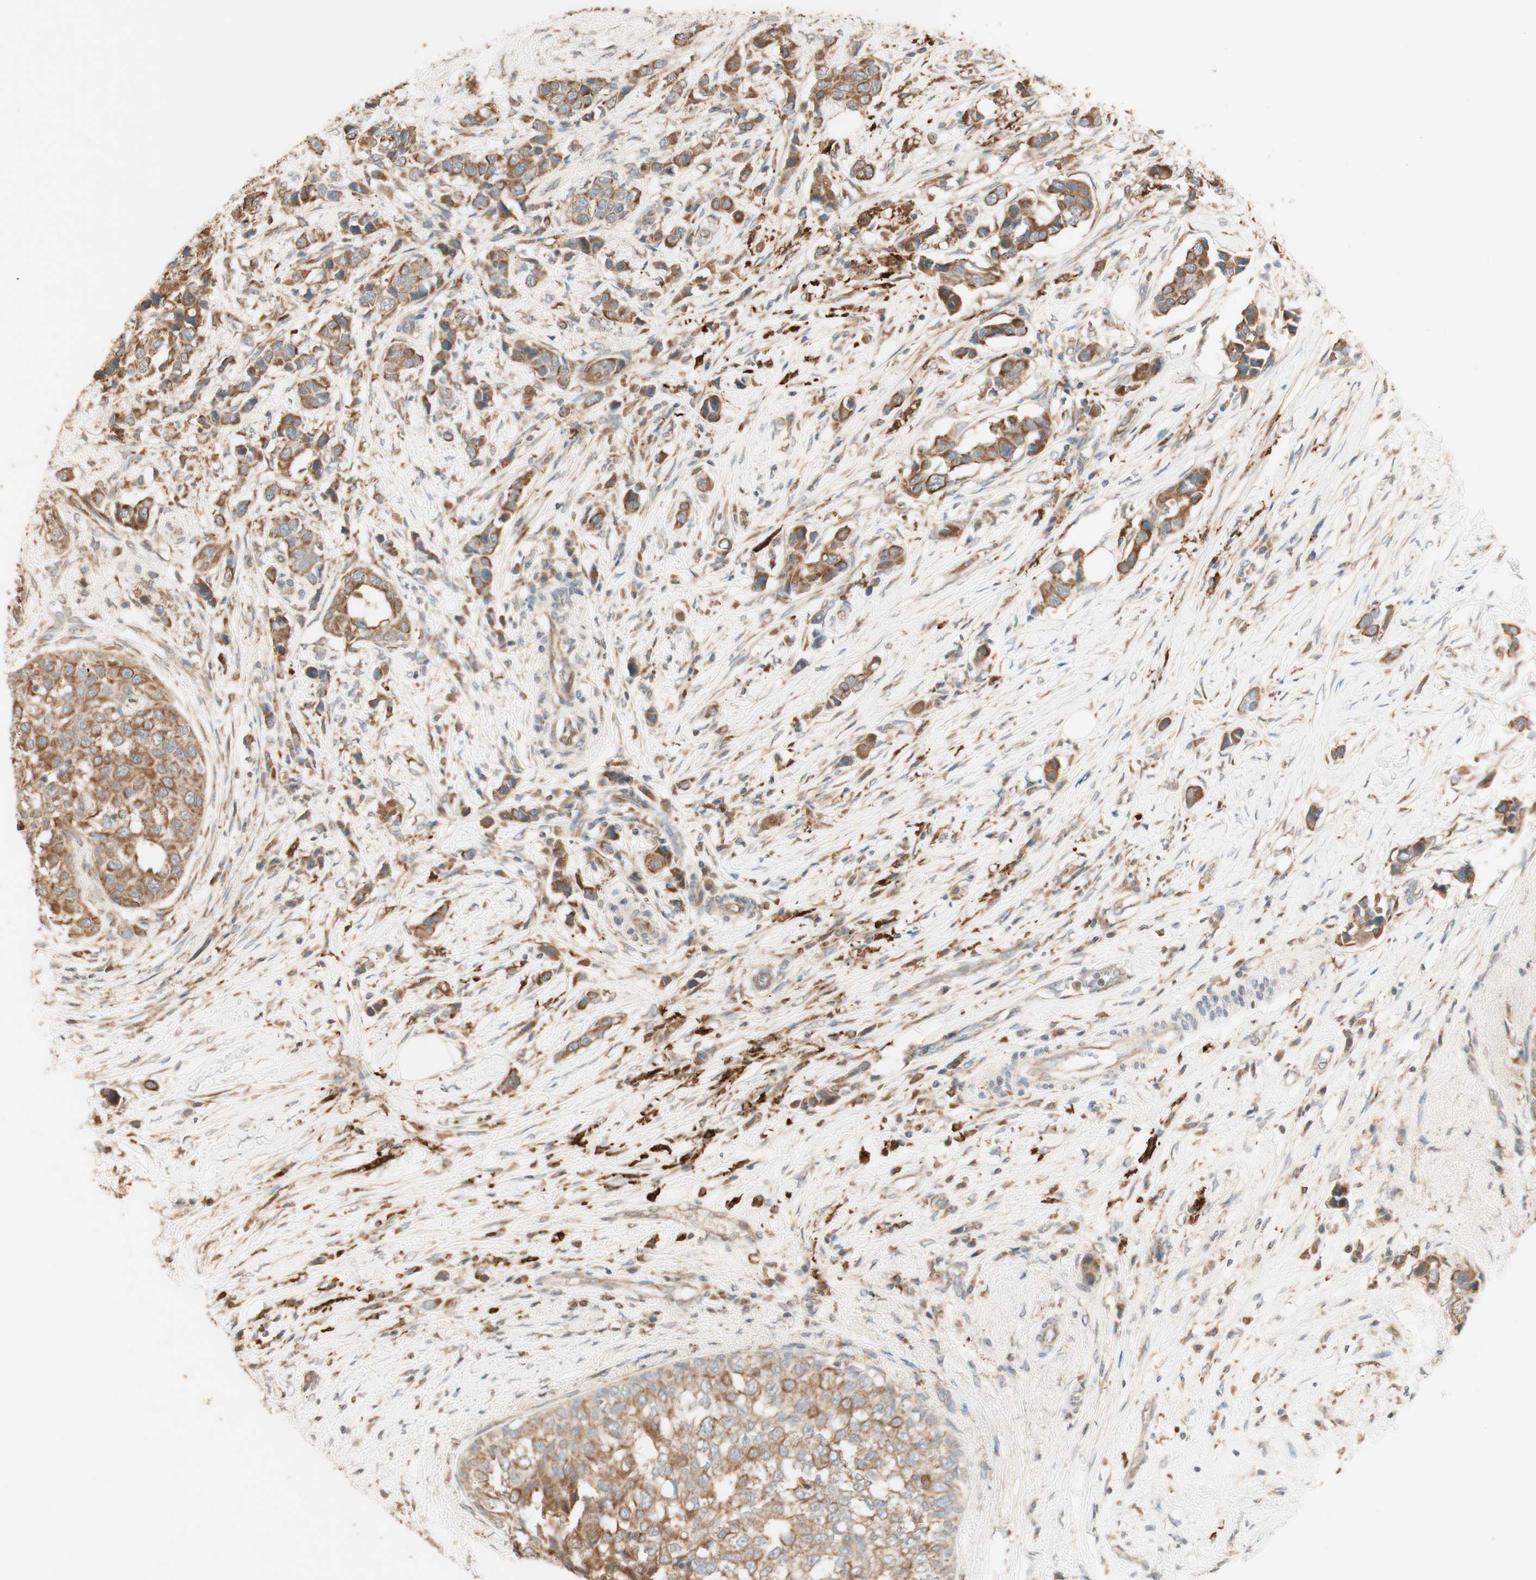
{"staining": {"intensity": "moderate", "quantity": ">75%", "location": "cytoplasmic/membranous"}, "tissue": "breast cancer", "cell_type": "Tumor cells", "image_type": "cancer", "snomed": [{"axis": "morphology", "description": "Normal tissue, NOS"}, {"axis": "morphology", "description": "Duct carcinoma"}, {"axis": "topography", "description": "Breast"}], "caption": "Immunohistochemical staining of human breast infiltrating ductal carcinoma shows medium levels of moderate cytoplasmic/membranous protein expression in approximately >75% of tumor cells. The protein of interest is shown in brown color, while the nuclei are stained blue.", "gene": "CLCN2", "patient": {"sex": "female", "age": 50}}